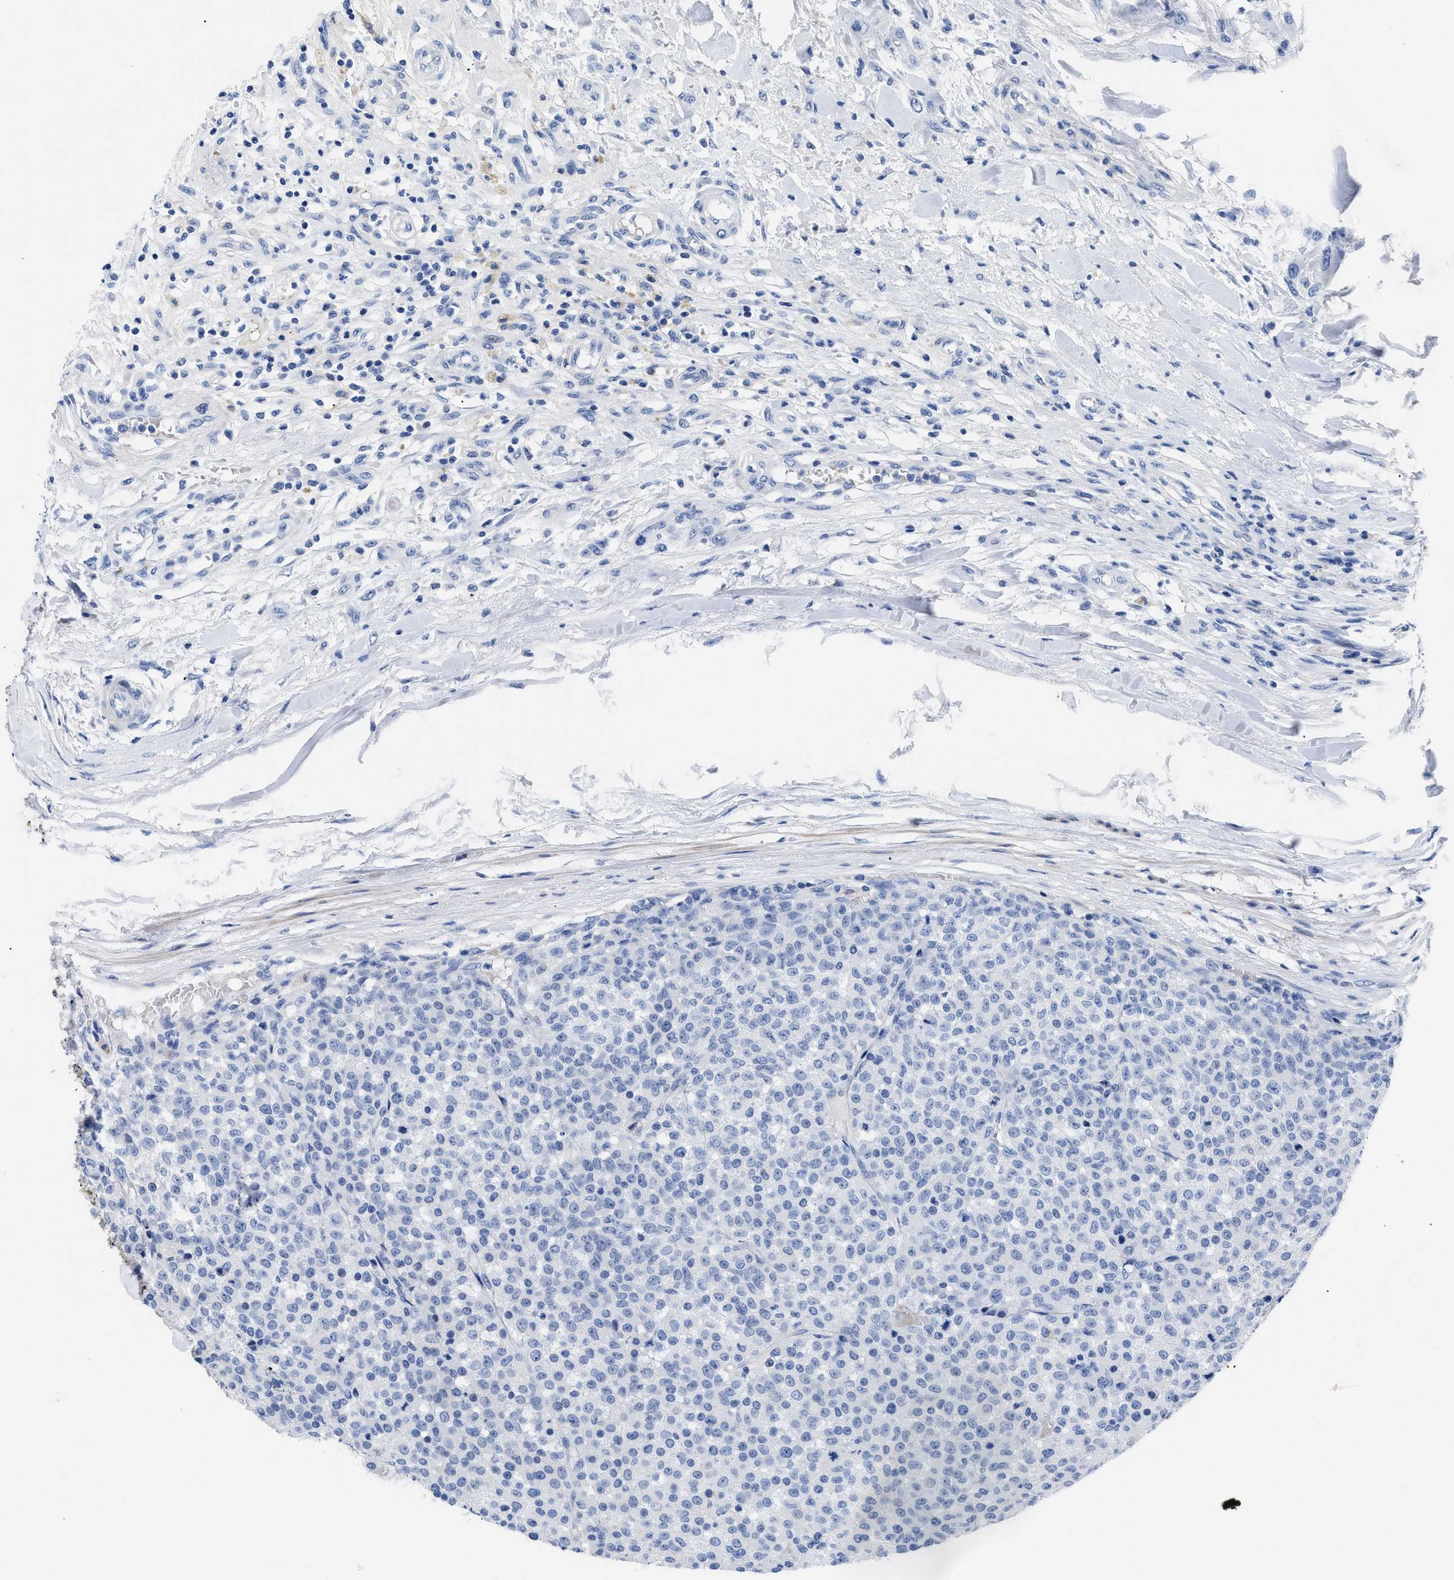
{"staining": {"intensity": "negative", "quantity": "none", "location": "none"}, "tissue": "testis cancer", "cell_type": "Tumor cells", "image_type": "cancer", "snomed": [{"axis": "morphology", "description": "Seminoma, NOS"}, {"axis": "topography", "description": "Testis"}], "caption": "Immunohistochemistry of testis cancer (seminoma) exhibits no expression in tumor cells.", "gene": "TMEM68", "patient": {"sex": "male", "age": 59}}